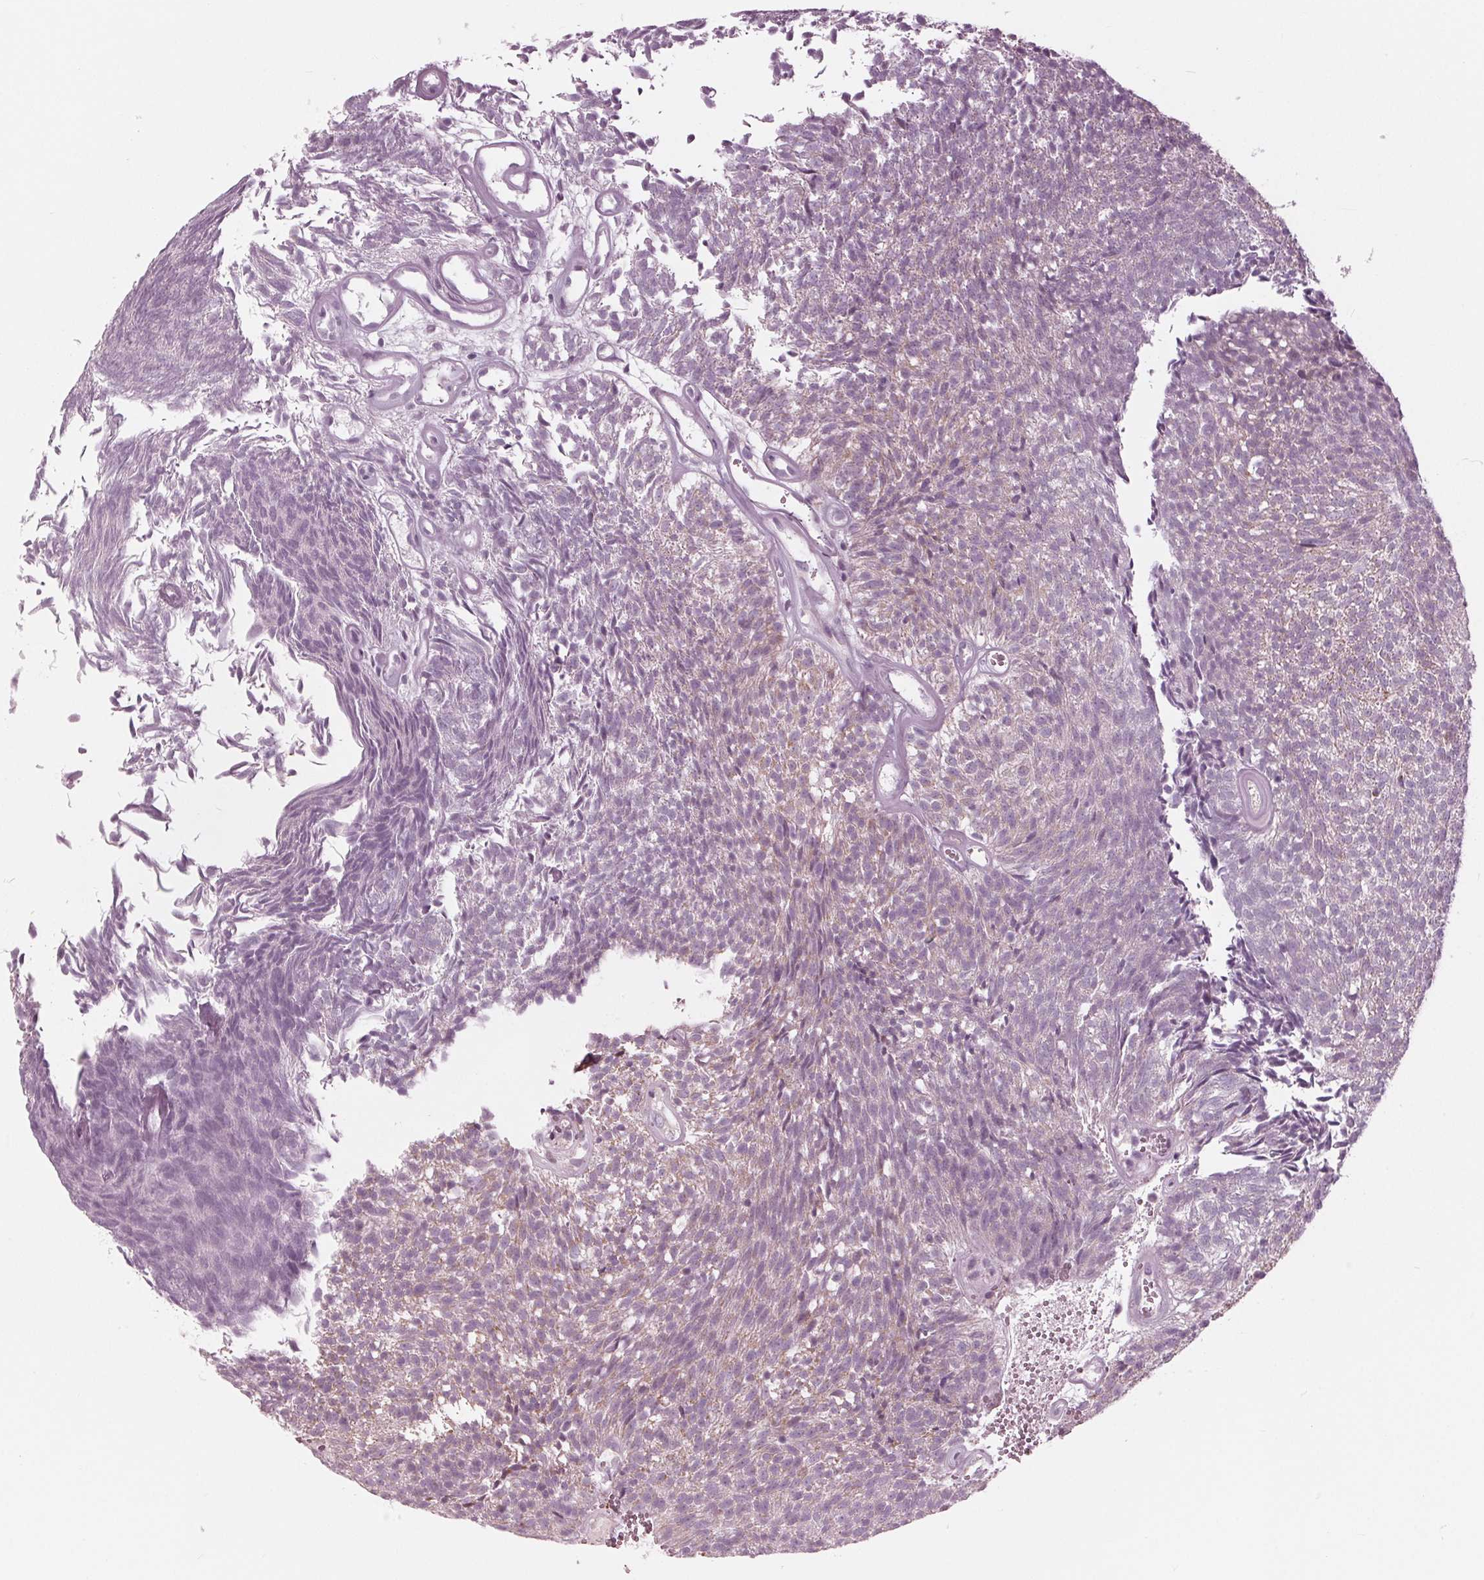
{"staining": {"intensity": "weak", "quantity": "<25%", "location": "cytoplasmic/membranous"}, "tissue": "urothelial cancer", "cell_type": "Tumor cells", "image_type": "cancer", "snomed": [{"axis": "morphology", "description": "Urothelial carcinoma, Low grade"}, {"axis": "topography", "description": "Urinary bladder"}], "caption": "Image shows no protein expression in tumor cells of low-grade urothelial carcinoma tissue.", "gene": "CLN6", "patient": {"sex": "male", "age": 77}}